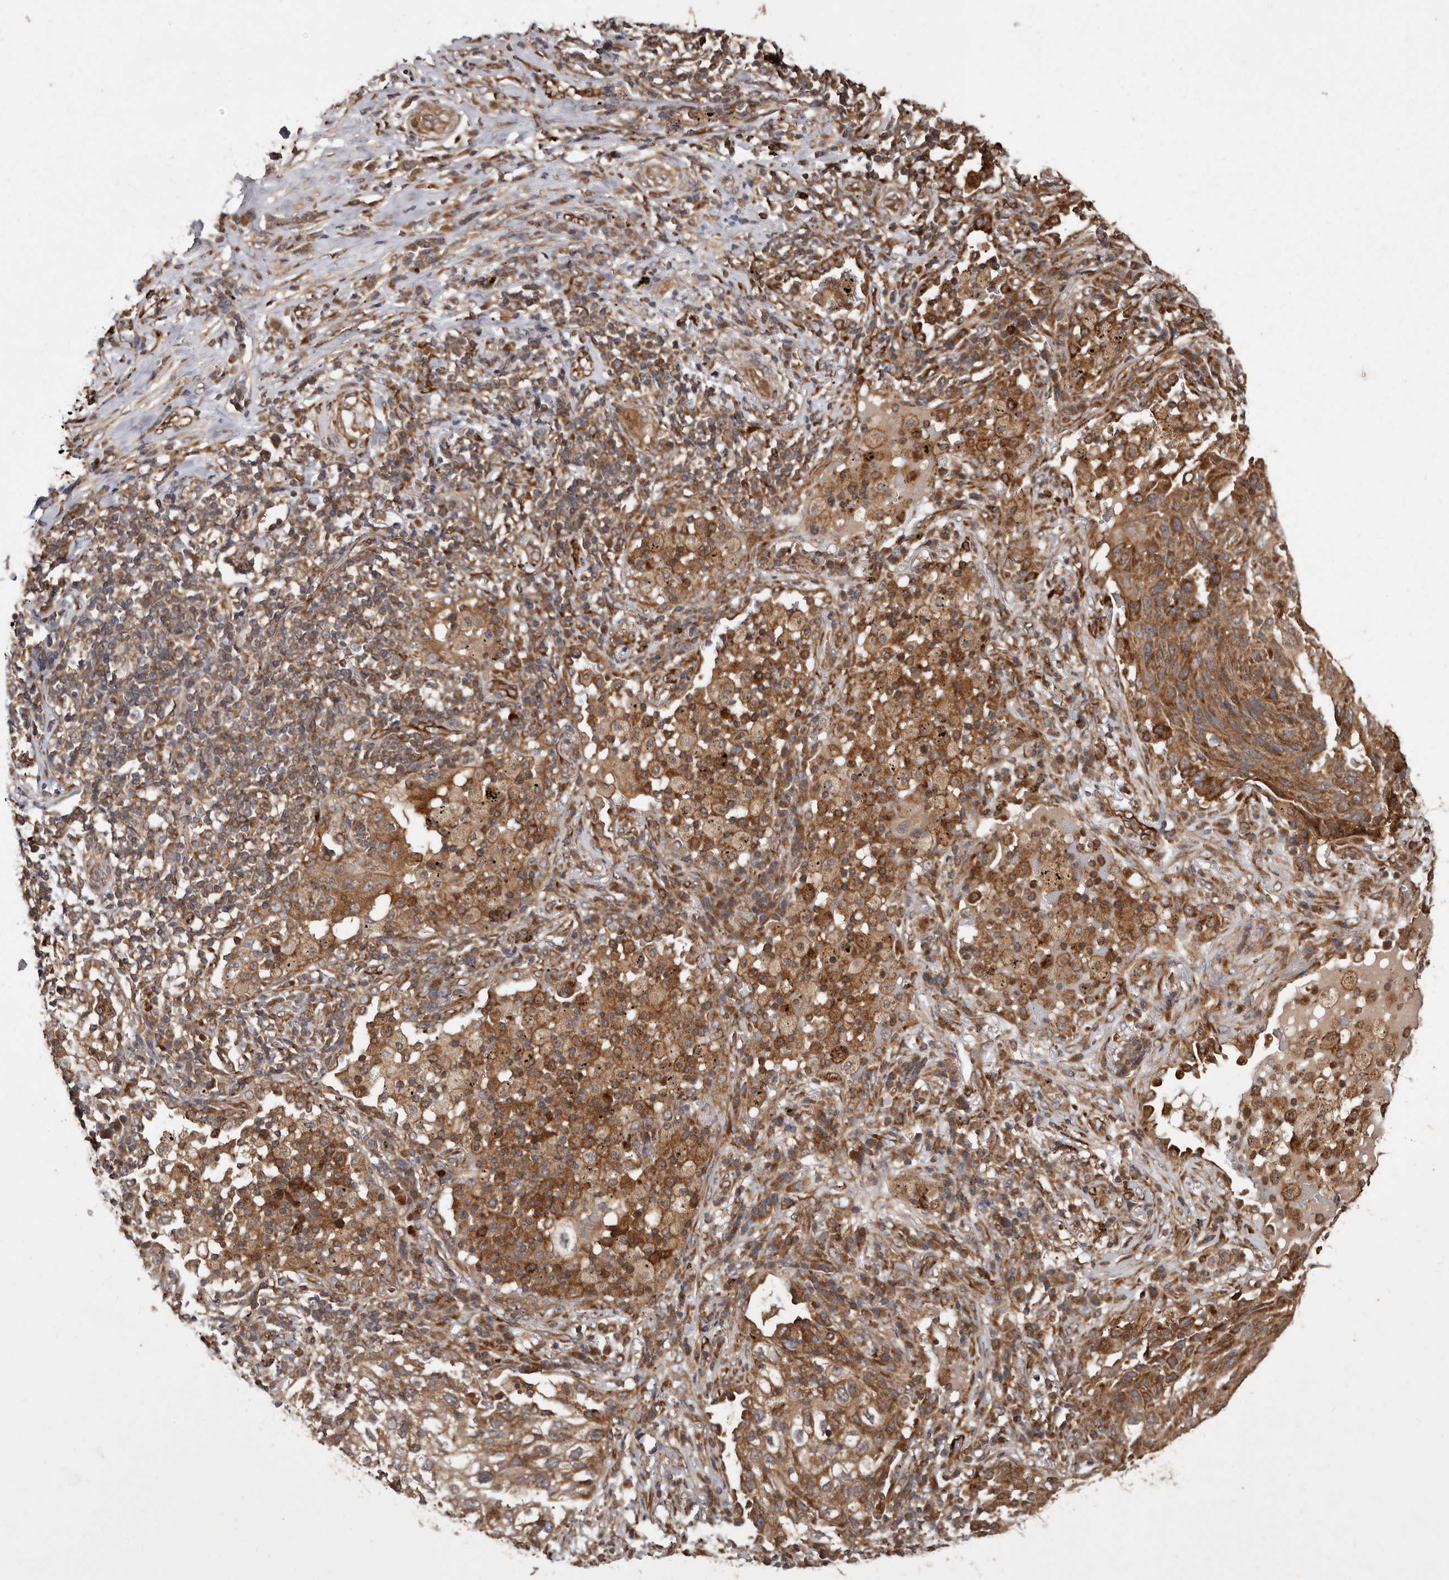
{"staining": {"intensity": "strong", "quantity": ">75%", "location": "cytoplasmic/membranous"}, "tissue": "lung cancer", "cell_type": "Tumor cells", "image_type": "cancer", "snomed": [{"axis": "morphology", "description": "Squamous cell carcinoma, NOS"}, {"axis": "topography", "description": "Lung"}], "caption": "The image displays staining of squamous cell carcinoma (lung), revealing strong cytoplasmic/membranous protein staining (brown color) within tumor cells.", "gene": "FLAD1", "patient": {"sex": "female", "age": 63}}